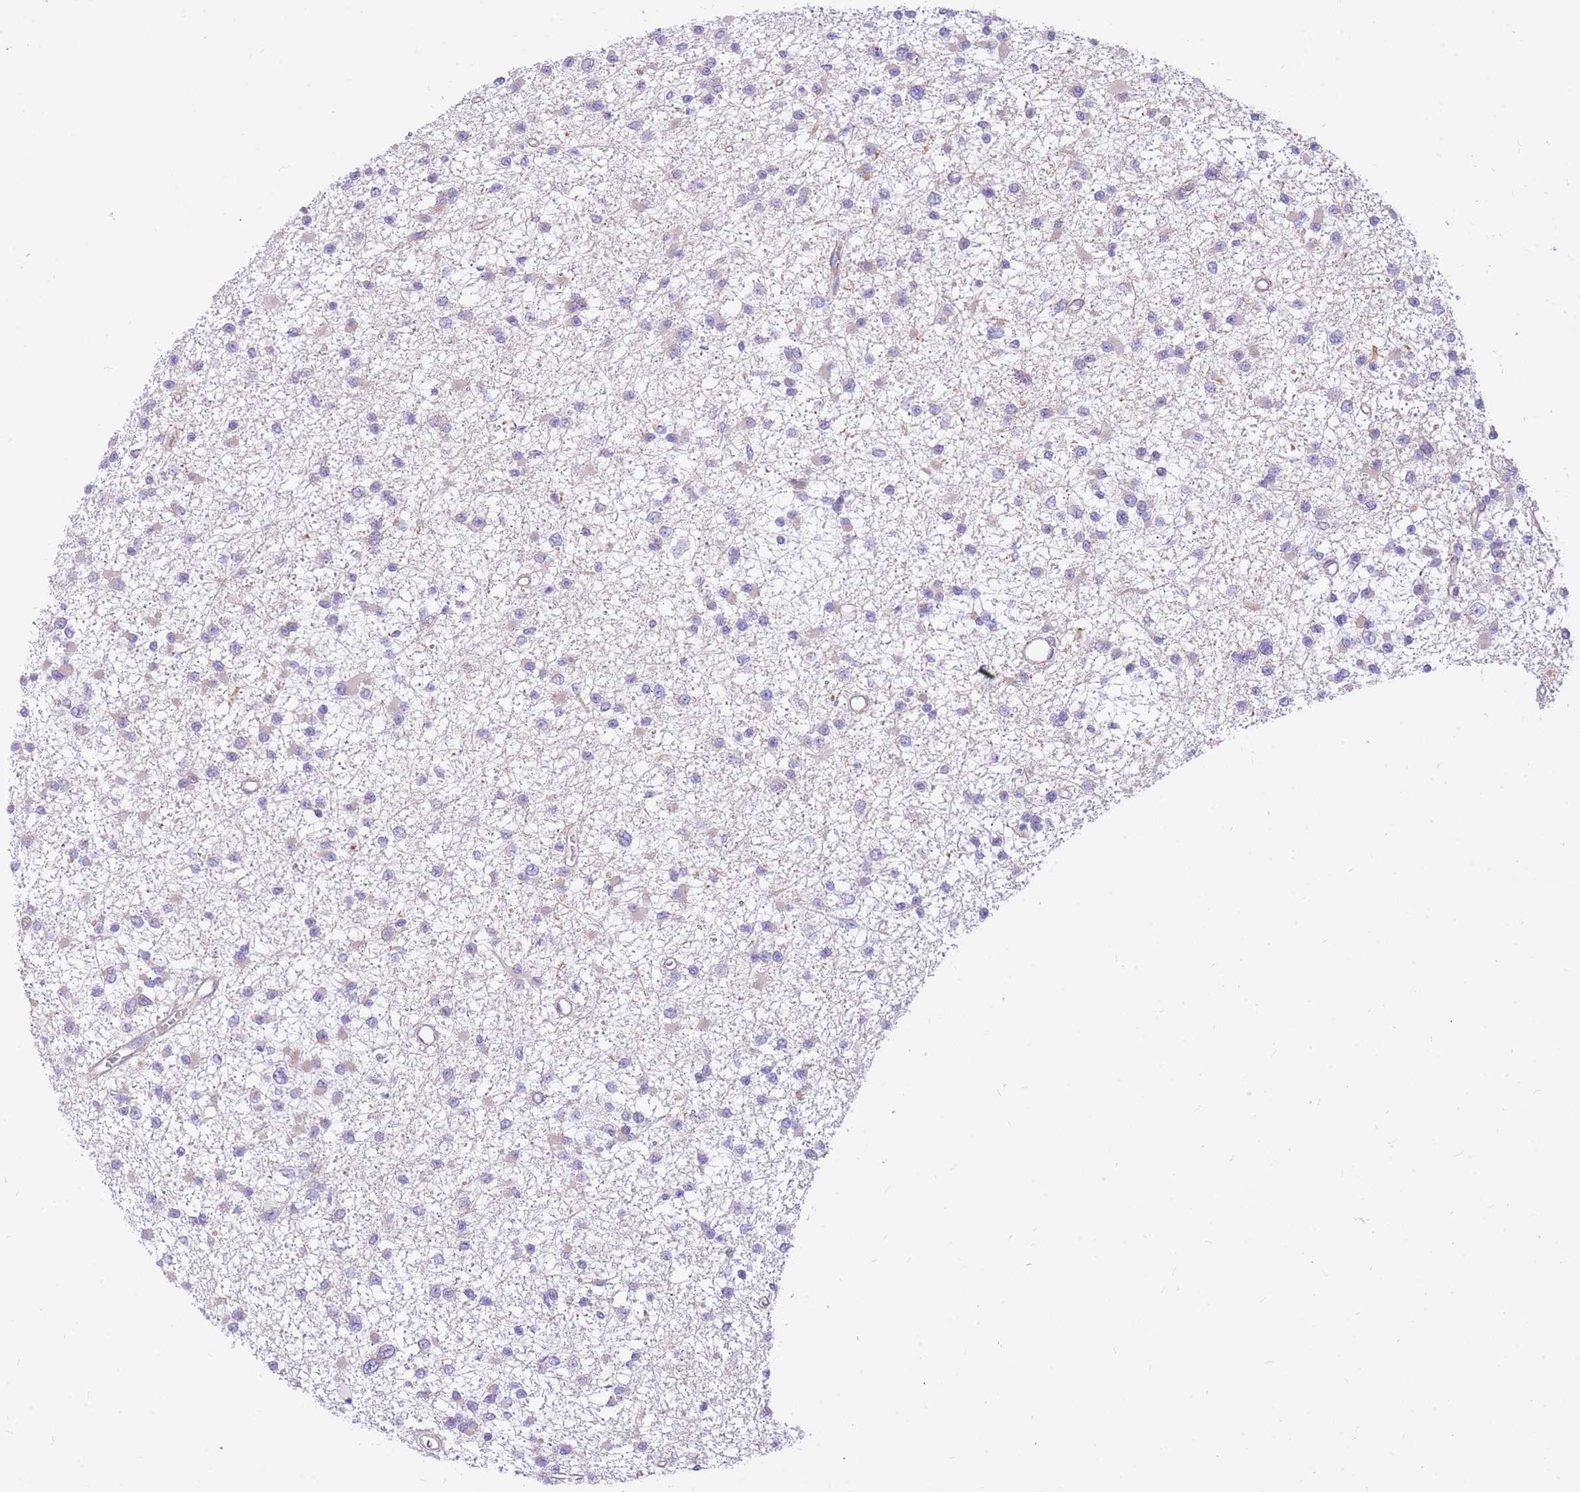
{"staining": {"intensity": "negative", "quantity": "none", "location": "none"}, "tissue": "glioma", "cell_type": "Tumor cells", "image_type": "cancer", "snomed": [{"axis": "morphology", "description": "Glioma, malignant, Low grade"}, {"axis": "topography", "description": "Brain"}], "caption": "An image of human glioma is negative for staining in tumor cells.", "gene": "GBP7", "patient": {"sex": "female", "age": 22}}